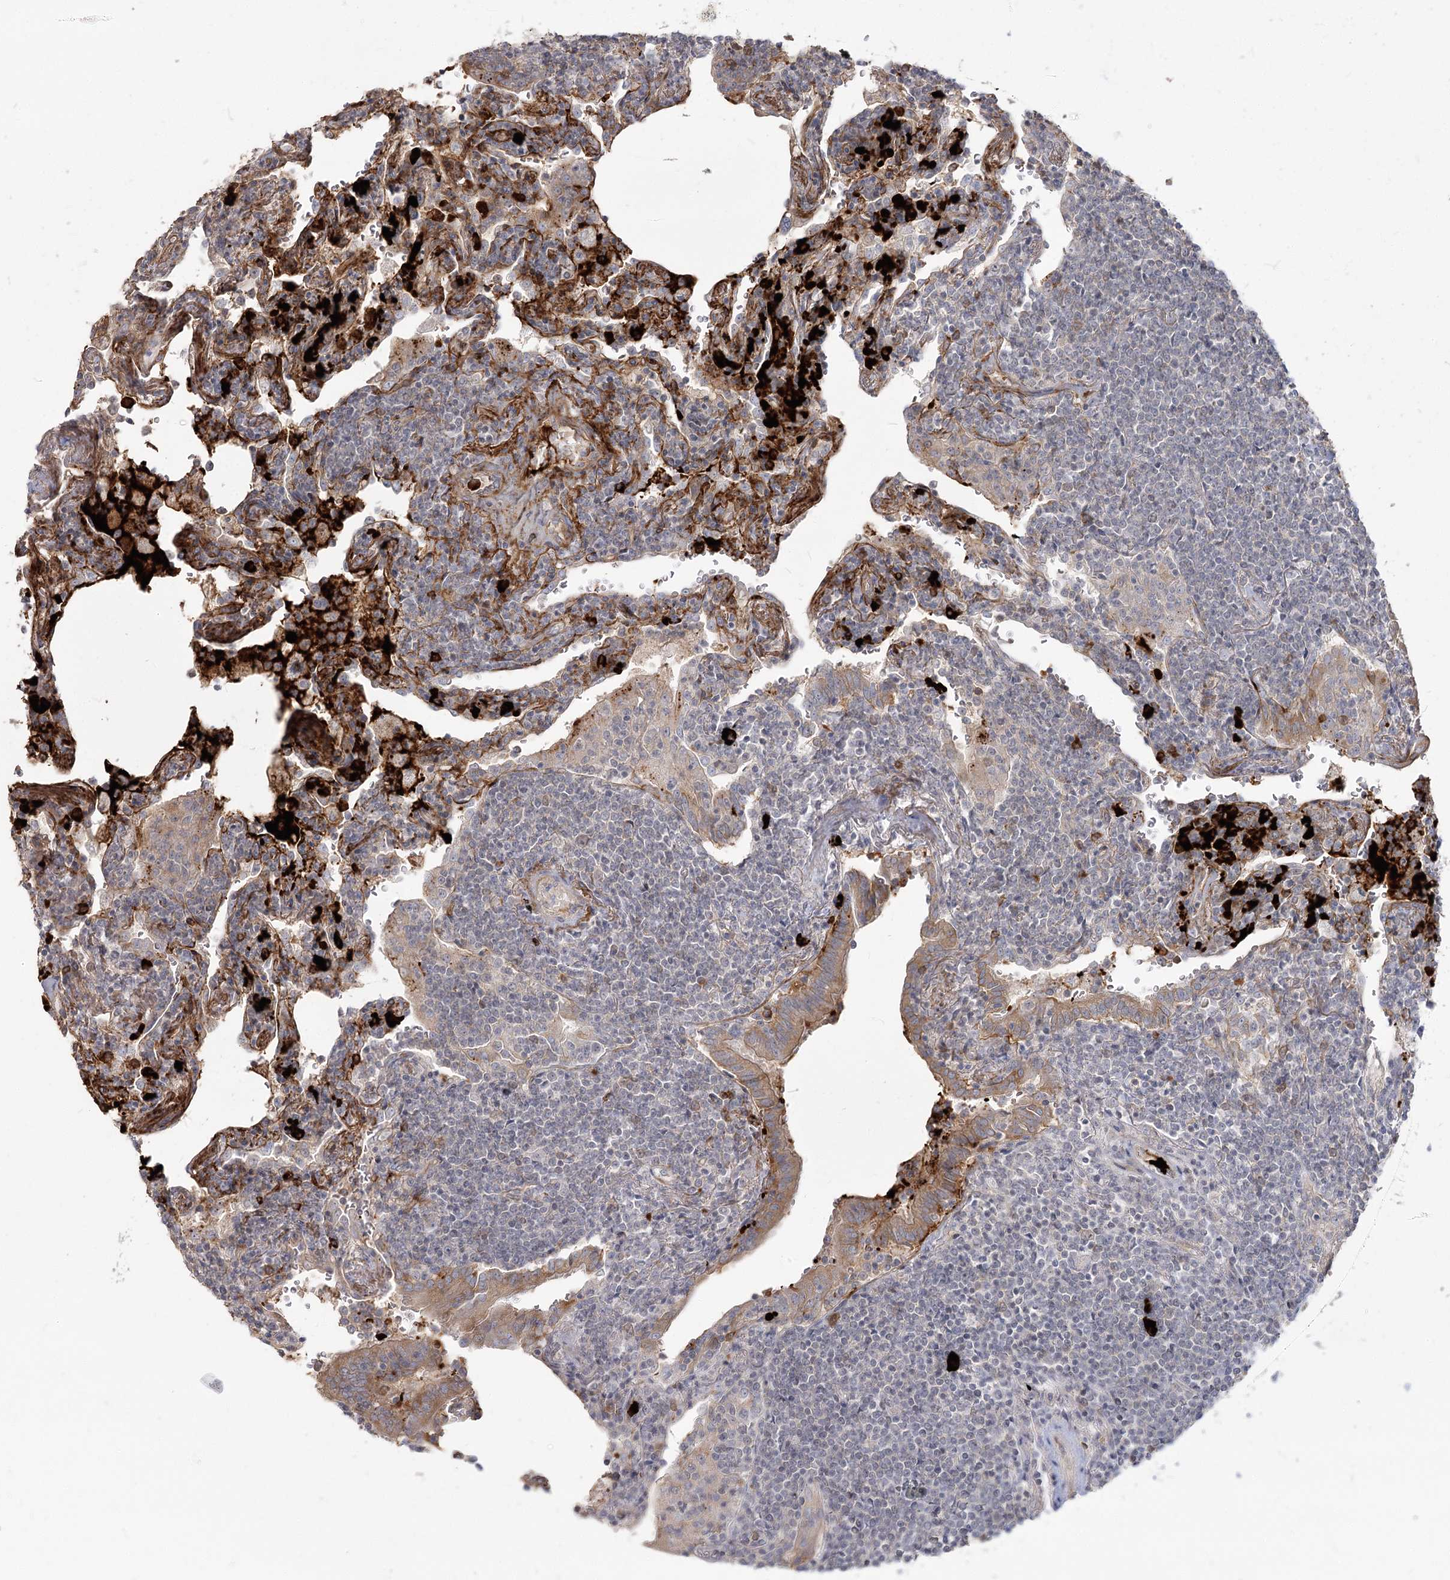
{"staining": {"intensity": "negative", "quantity": "none", "location": "none"}, "tissue": "lymphoma", "cell_type": "Tumor cells", "image_type": "cancer", "snomed": [{"axis": "morphology", "description": "Malignant lymphoma, non-Hodgkin's type, Low grade"}, {"axis": "topography", "description": "Lung"}], "caption": "This is an immunohistochemistry micrograph of lymphoma. There is no staining in tumor cells.", "gene": "GUCY2C", "patient": {"sex": "female", "age": 71}}